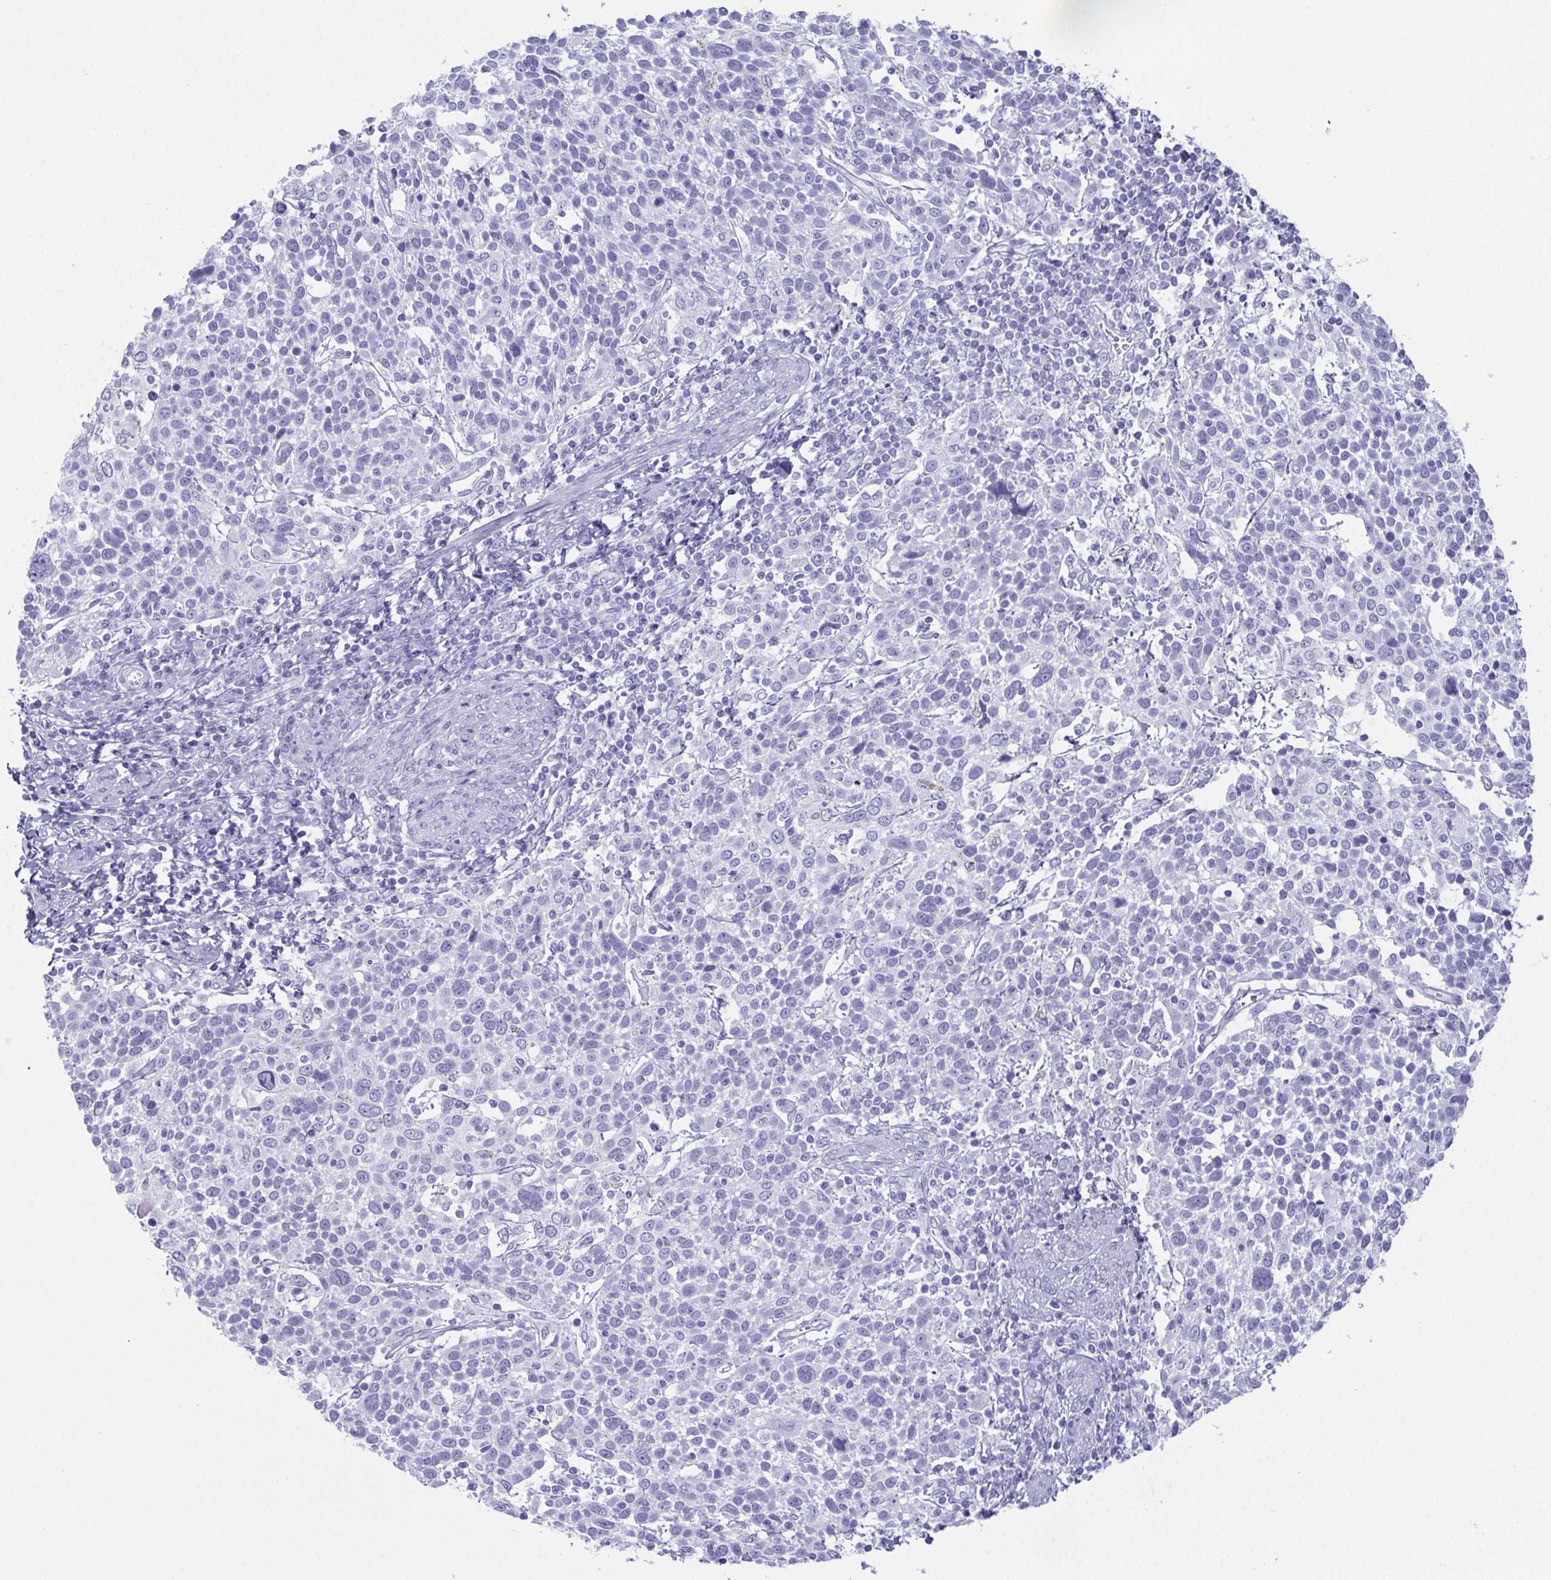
{"staining": {"intensity": "negative", "quantity": "none", "location": "none"}, "tissue": "cervical cancer", "cell_type": "Tumor cells", "image_type": "cancer", "snomed": [{"axis": "morphology", "description": "Squamous cell carcinoma, NOS"}, {"axis": "topography", "description": "Cervix"}], "caption": "Immunohistochemical staining of cervical squamous cell carcinoma demonstrates no significant expression in tumor cells.", "gene": "TEX19", "patient": {"sex": "female", "age": 61}}